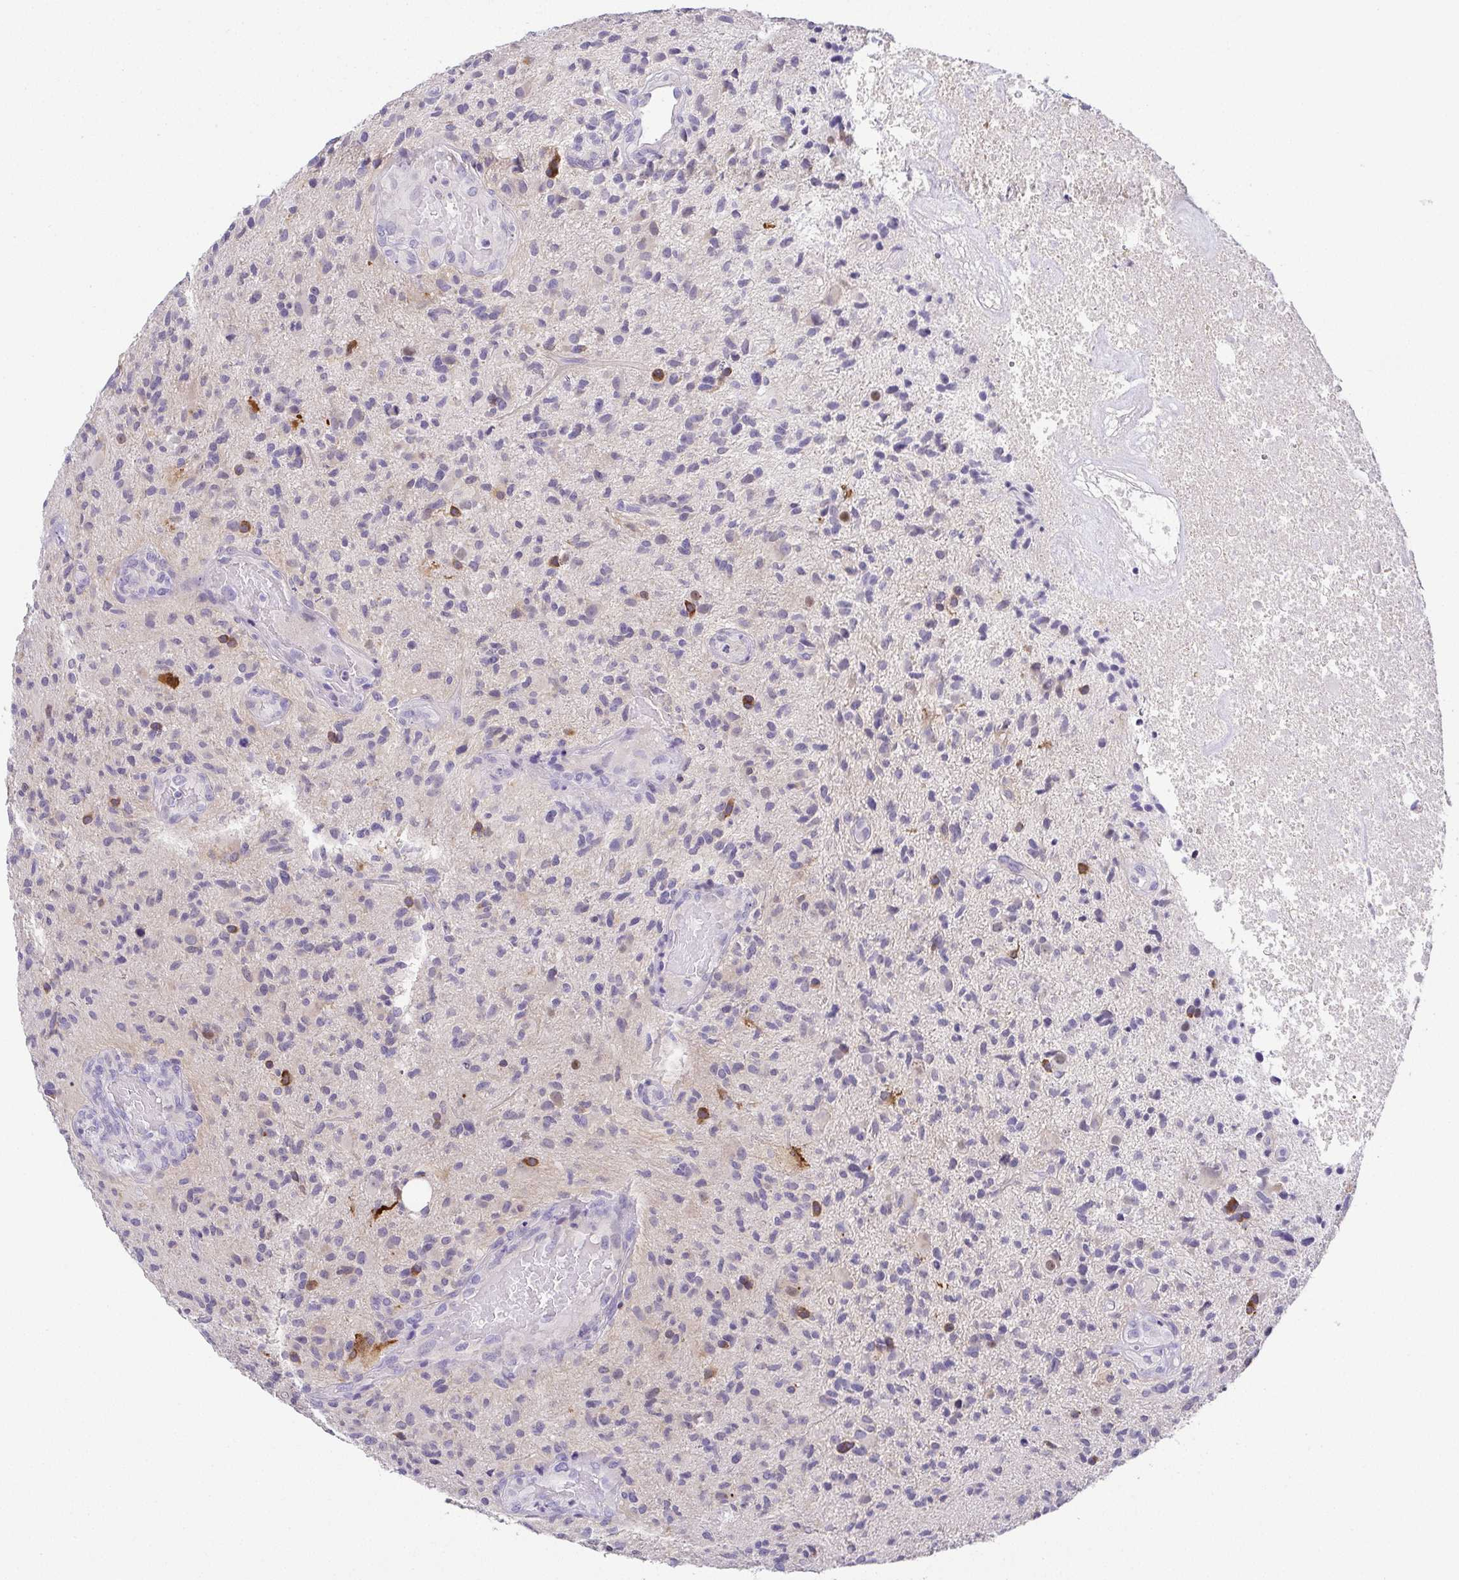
{"staining": {"intensity": "moderate", "quantity": "<25%", "location": "cytoplasmic/membranous"}, "tissue": "glioma", "cell_type": "Tumor cells", "image_type": "cancer", "snomed": [{"axis": "morphology", "description": "Glioma, malignant, High grade"}, {"axis": "topography", "description": "Brain"}], "caption": "Glioma stained with DAB immunohistochemistry (IHC) reveals low levels of moderate cytoplasmic/membranous staining in approximately <25% of tumor cells. (IHC, brightfield microscopy, high magnification).", "gene": "RNASE7", "patient": {"sex": "male", "age": 55}}